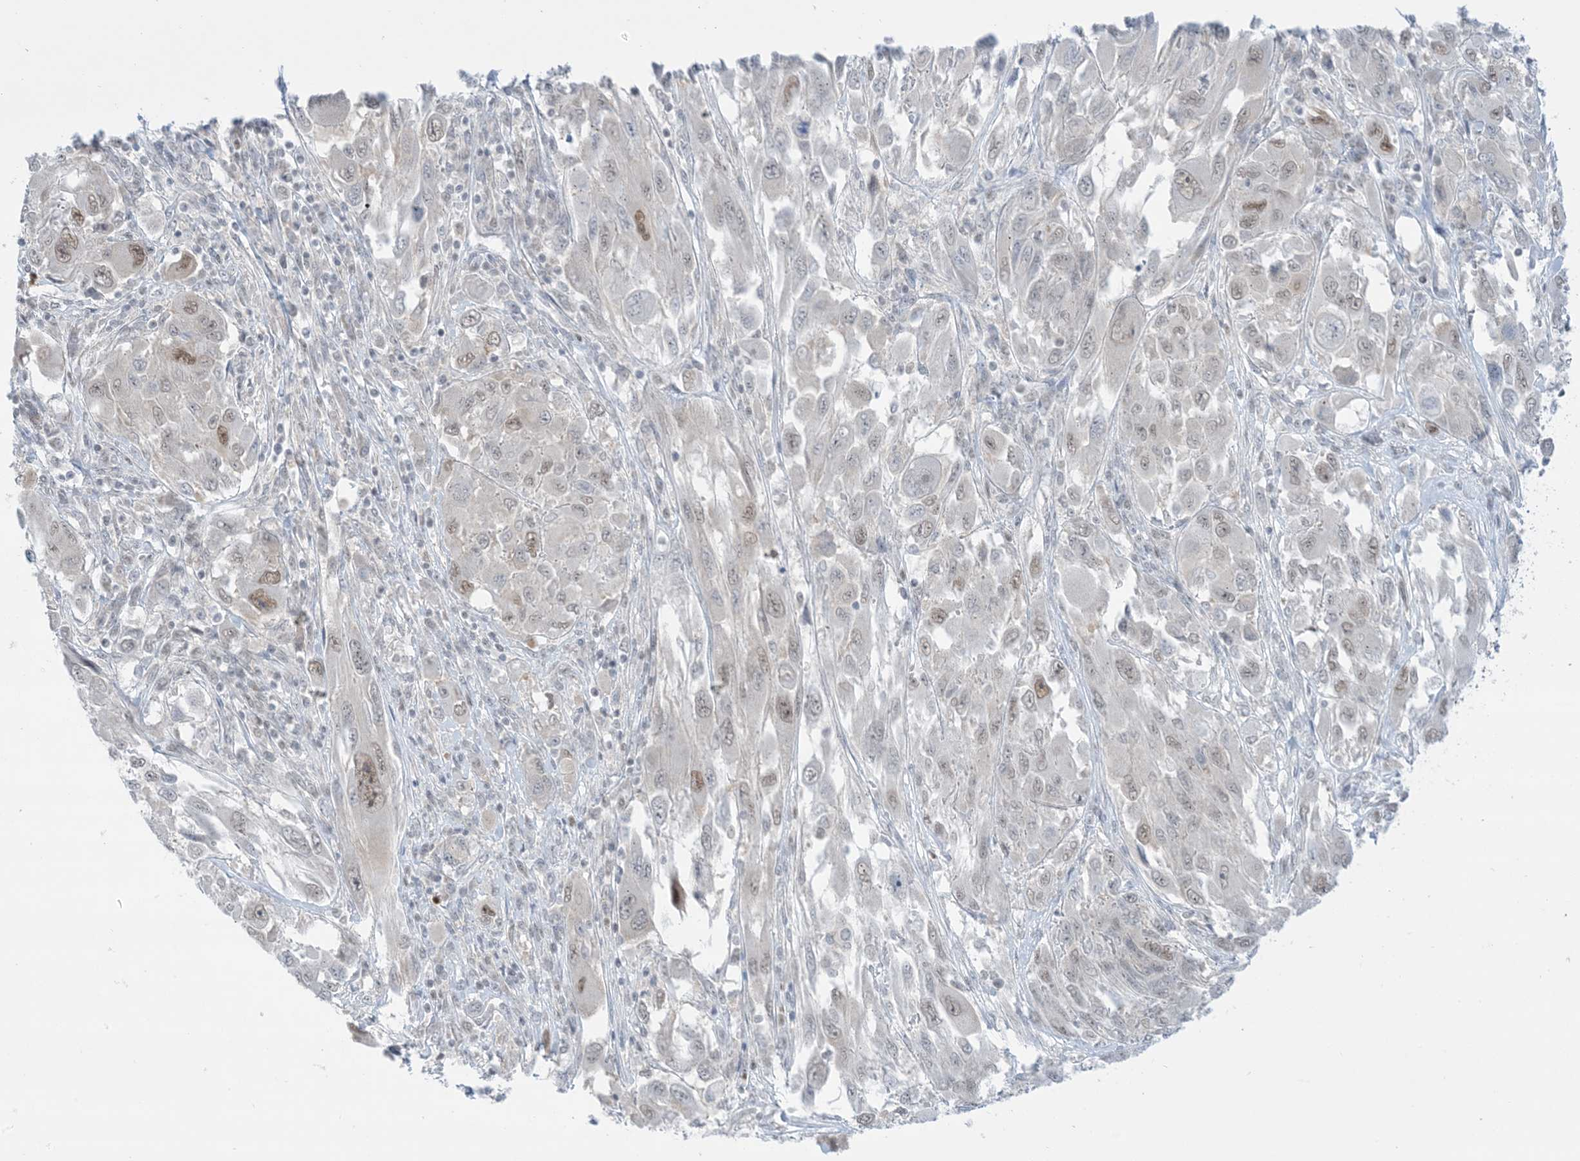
{"staining": {"intensity": "weak", "quantity": "<25%", "location": "nuclear"}, "tissue": "melanoma", "cell_type": "Tumor cells", "image_type": "cancer", "snomed": [{"axis": "morphology", "description": "Malignant melanoma, NOS"}, {"axis": "topography", "description": "Skin"}], "caption": "IHC micrograph of human malignant melanoma stained for a protein (brown), which demonstrates no staining in tumor cells. The staining was performed using DAB (3,3'-diaminobenzidine) to visualize the protein expression in brown, while the nuclei were stained in blue with hematoxylin (Magnification: 20x).", "gene": "TFPT", "patient": {"sex": "female", "age": 91}}